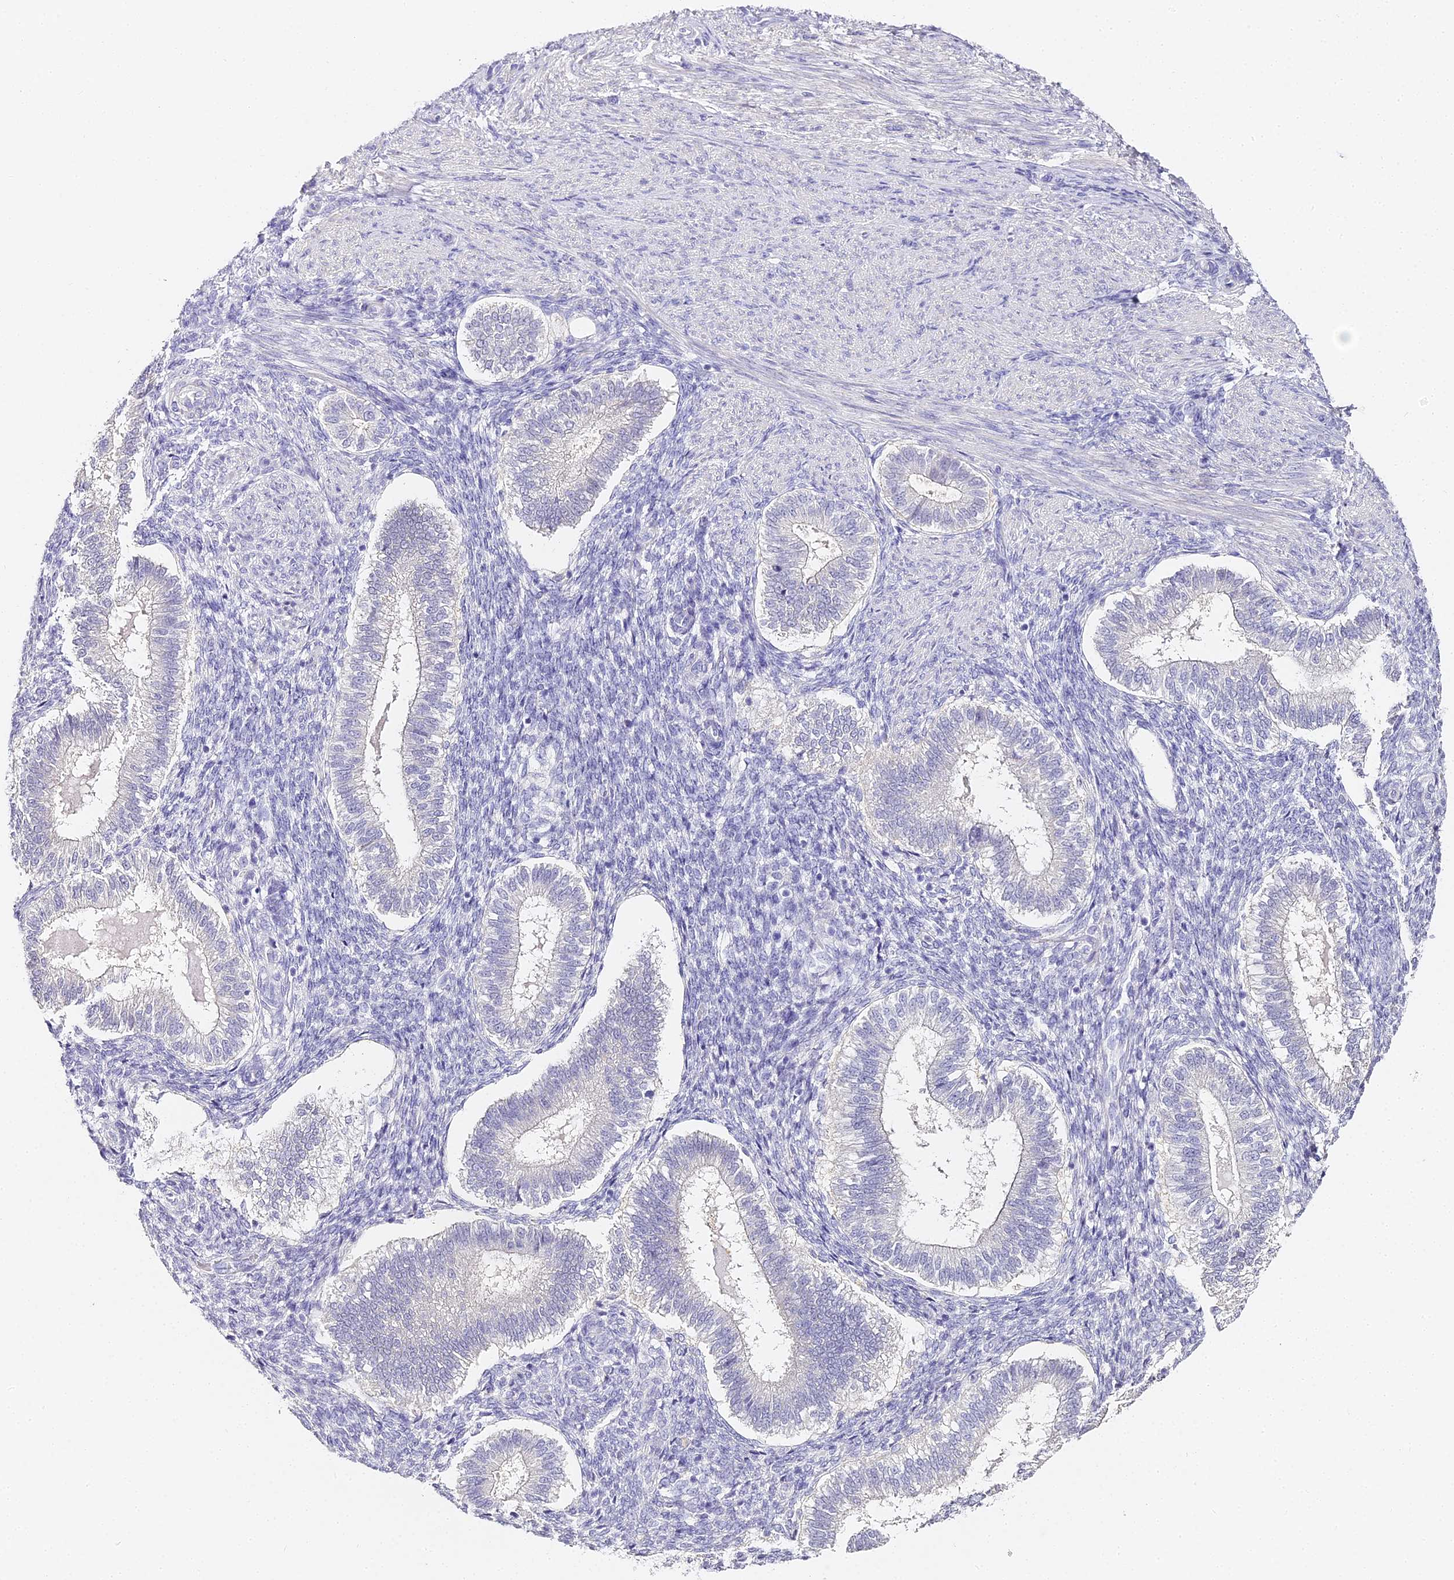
{"staining": {"intensity": "negative", "quantity": "none", "location": "none"}, "tissue": "endometrium", "cell_type": "Cells in endometrial stroma", "image_type": "normal", "snomed": [{"axis": "morphology", "description": "Normal tissue, NOS"}, {"axis": "topography", "description": "Endometrium"}], "caption": "DAB immunohistochemical staining of benign human endometrium displays no significant staining in cells in endometrial stroma. (Immunohistochemistry (ihc), brightfield microscopy, high magnification).", "gene": "ABHD14A", "patient": {"sex": "female", "age": 25}}